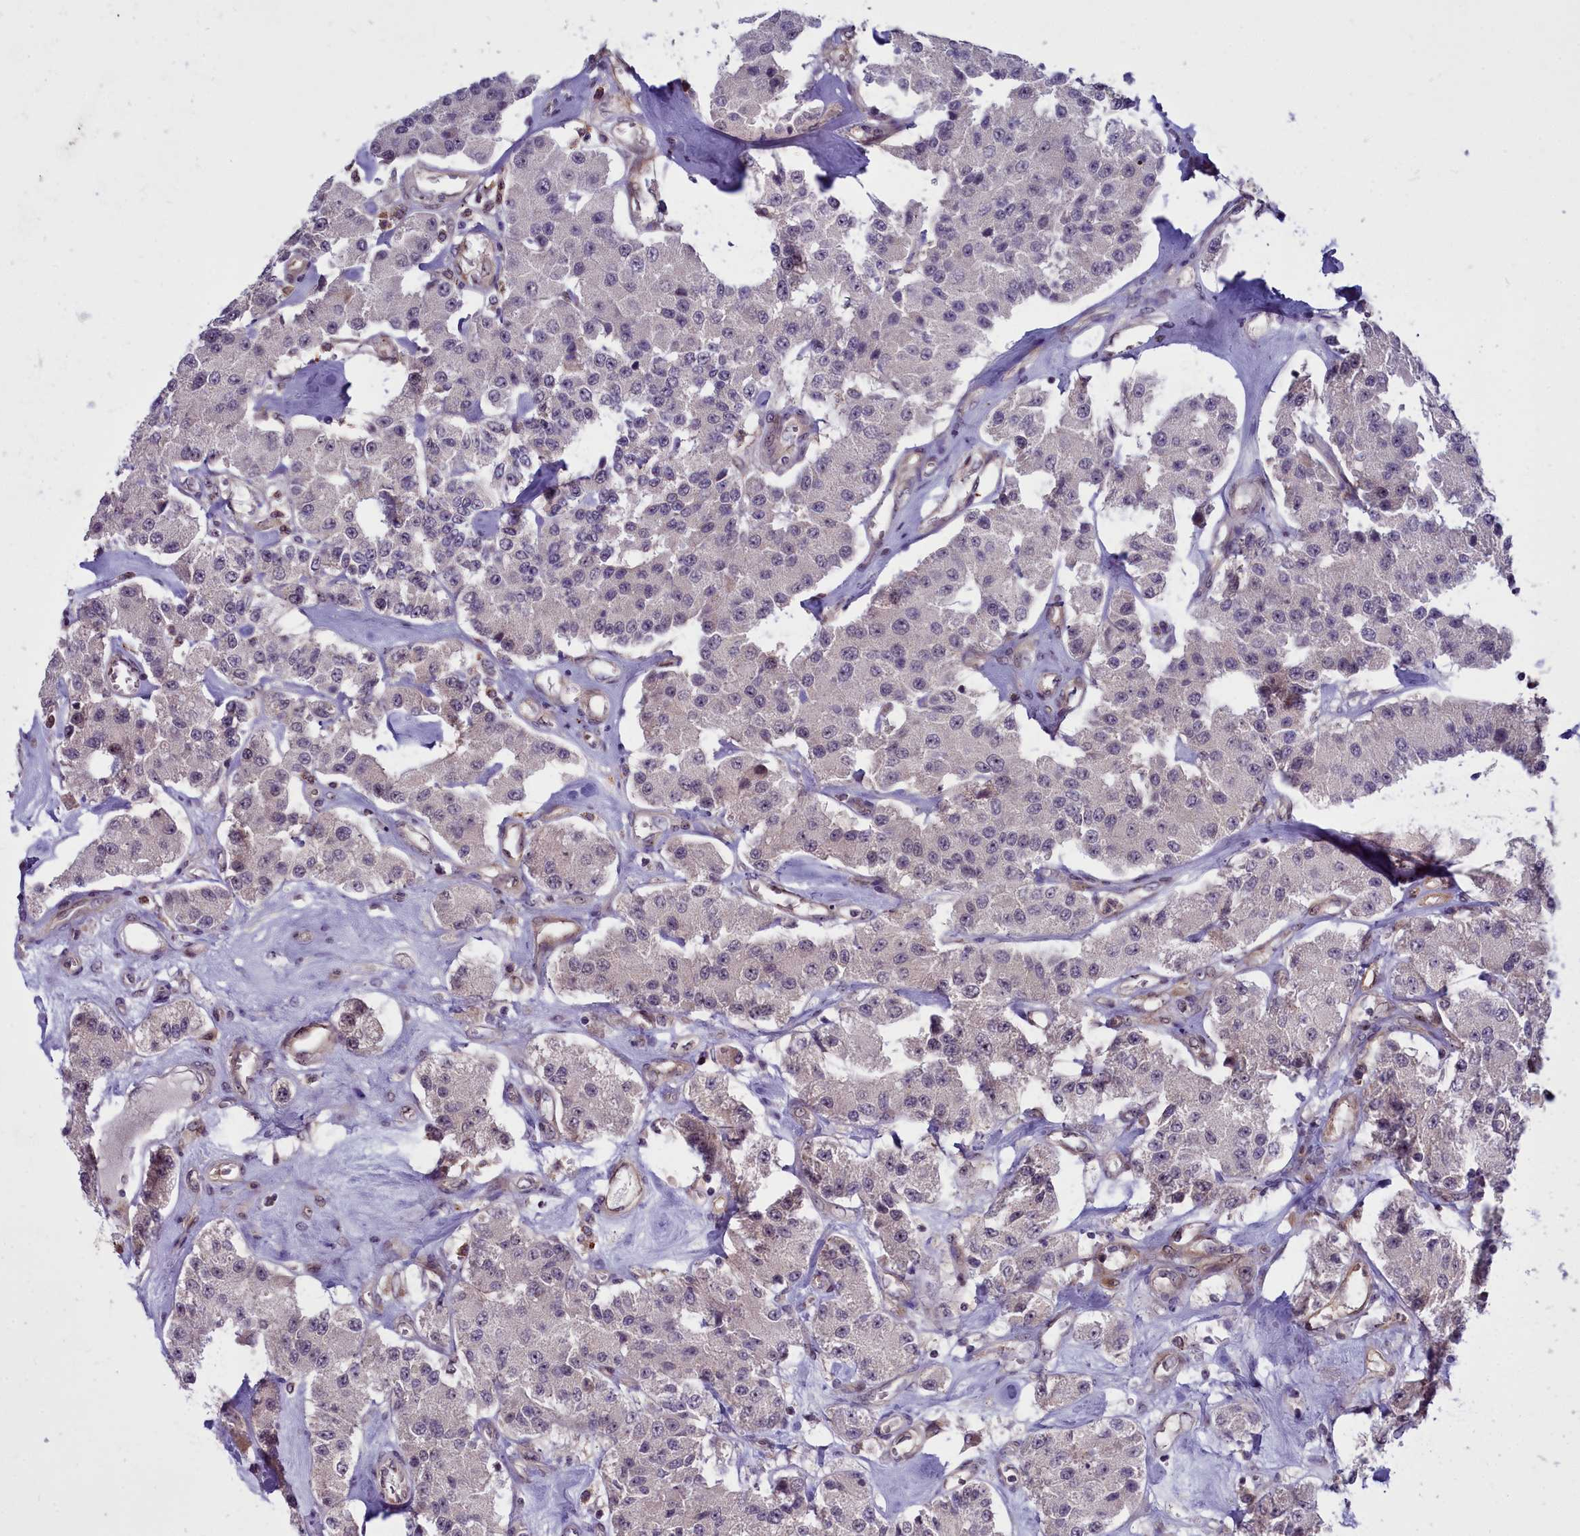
{"staining": {"intensity": "negative", "quantity": "none", "location": "none"}, "tissue": "carcinoid", "cell_type": "Tumor cells", "image_type": "cancer", "snomed": [{"axis": "morphology", "description": "Carcinoid, malignant, NOS"}, {"axis": "topography", "description": "Pancreas"}], "caption": "Immunohistochemistry (IHC) photomicrograph of human carcinoid stained for a protein (brown), which reveals no staining in tumor cells.", "gene": "BCAR1", "patient": {"sex": "male", "age": 41}}